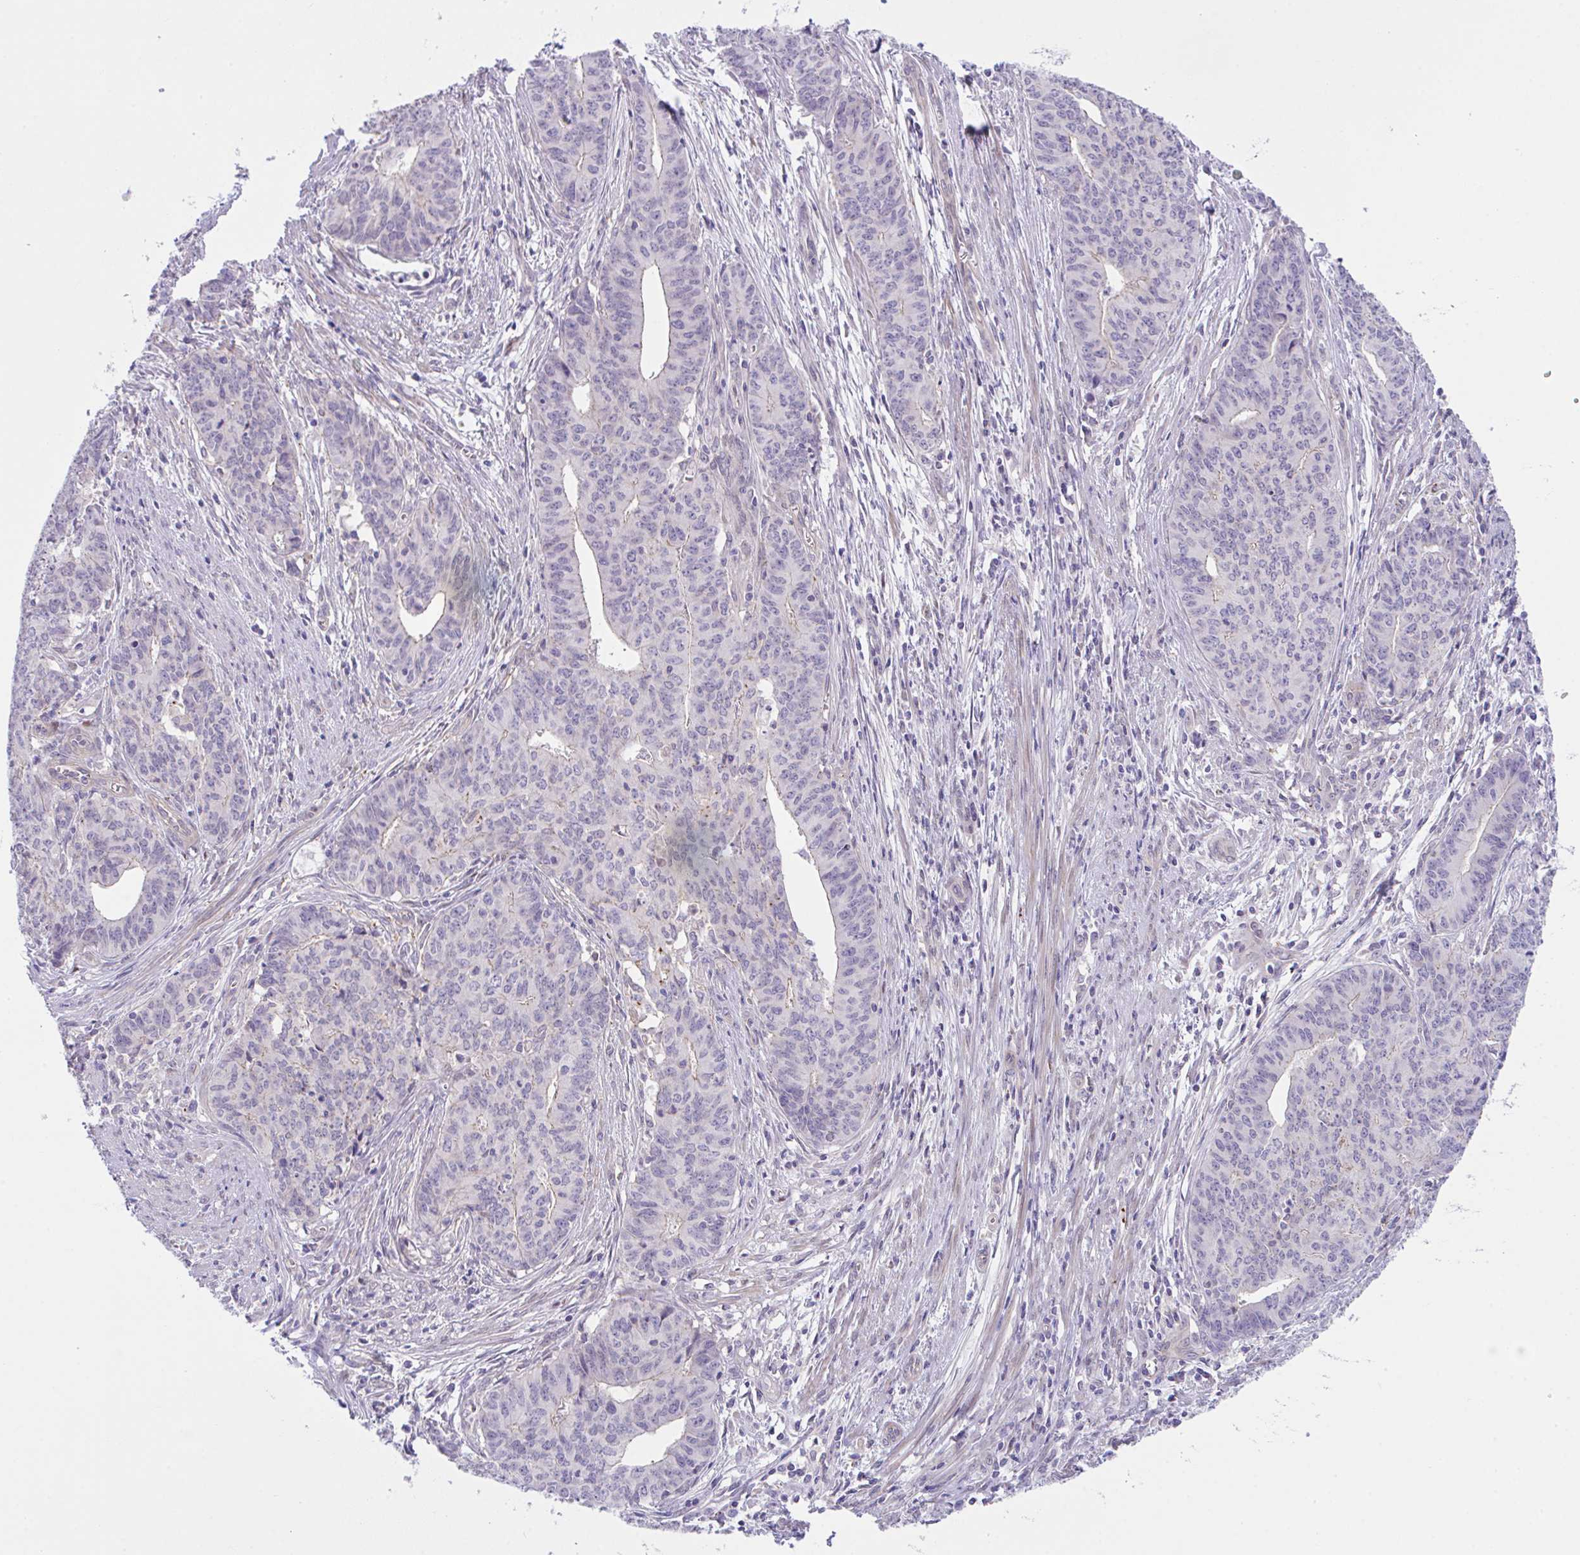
{"staining": {"intensity": "negative", "quantity": "none", "location": "none"}, "tissue": "endometrial cancer", "cell_type": "Tumor cells", "image_type": "cancer", "snomed": [{"axis": "morphology", "description": "Adenocarcinoma, NOS"}, {"axis": "topography", "description": "Endometrium"}], "caption": "Photomicrograph shows no significant protein expression in tumor cells of adenocarcinoma (endometrial). (DAB (3,3'-diaminobenzidine) immunohistochemistry (IHC), high magnification).", "gene": "ZBED3", "patient": {"sex": "female", "age": 59}}